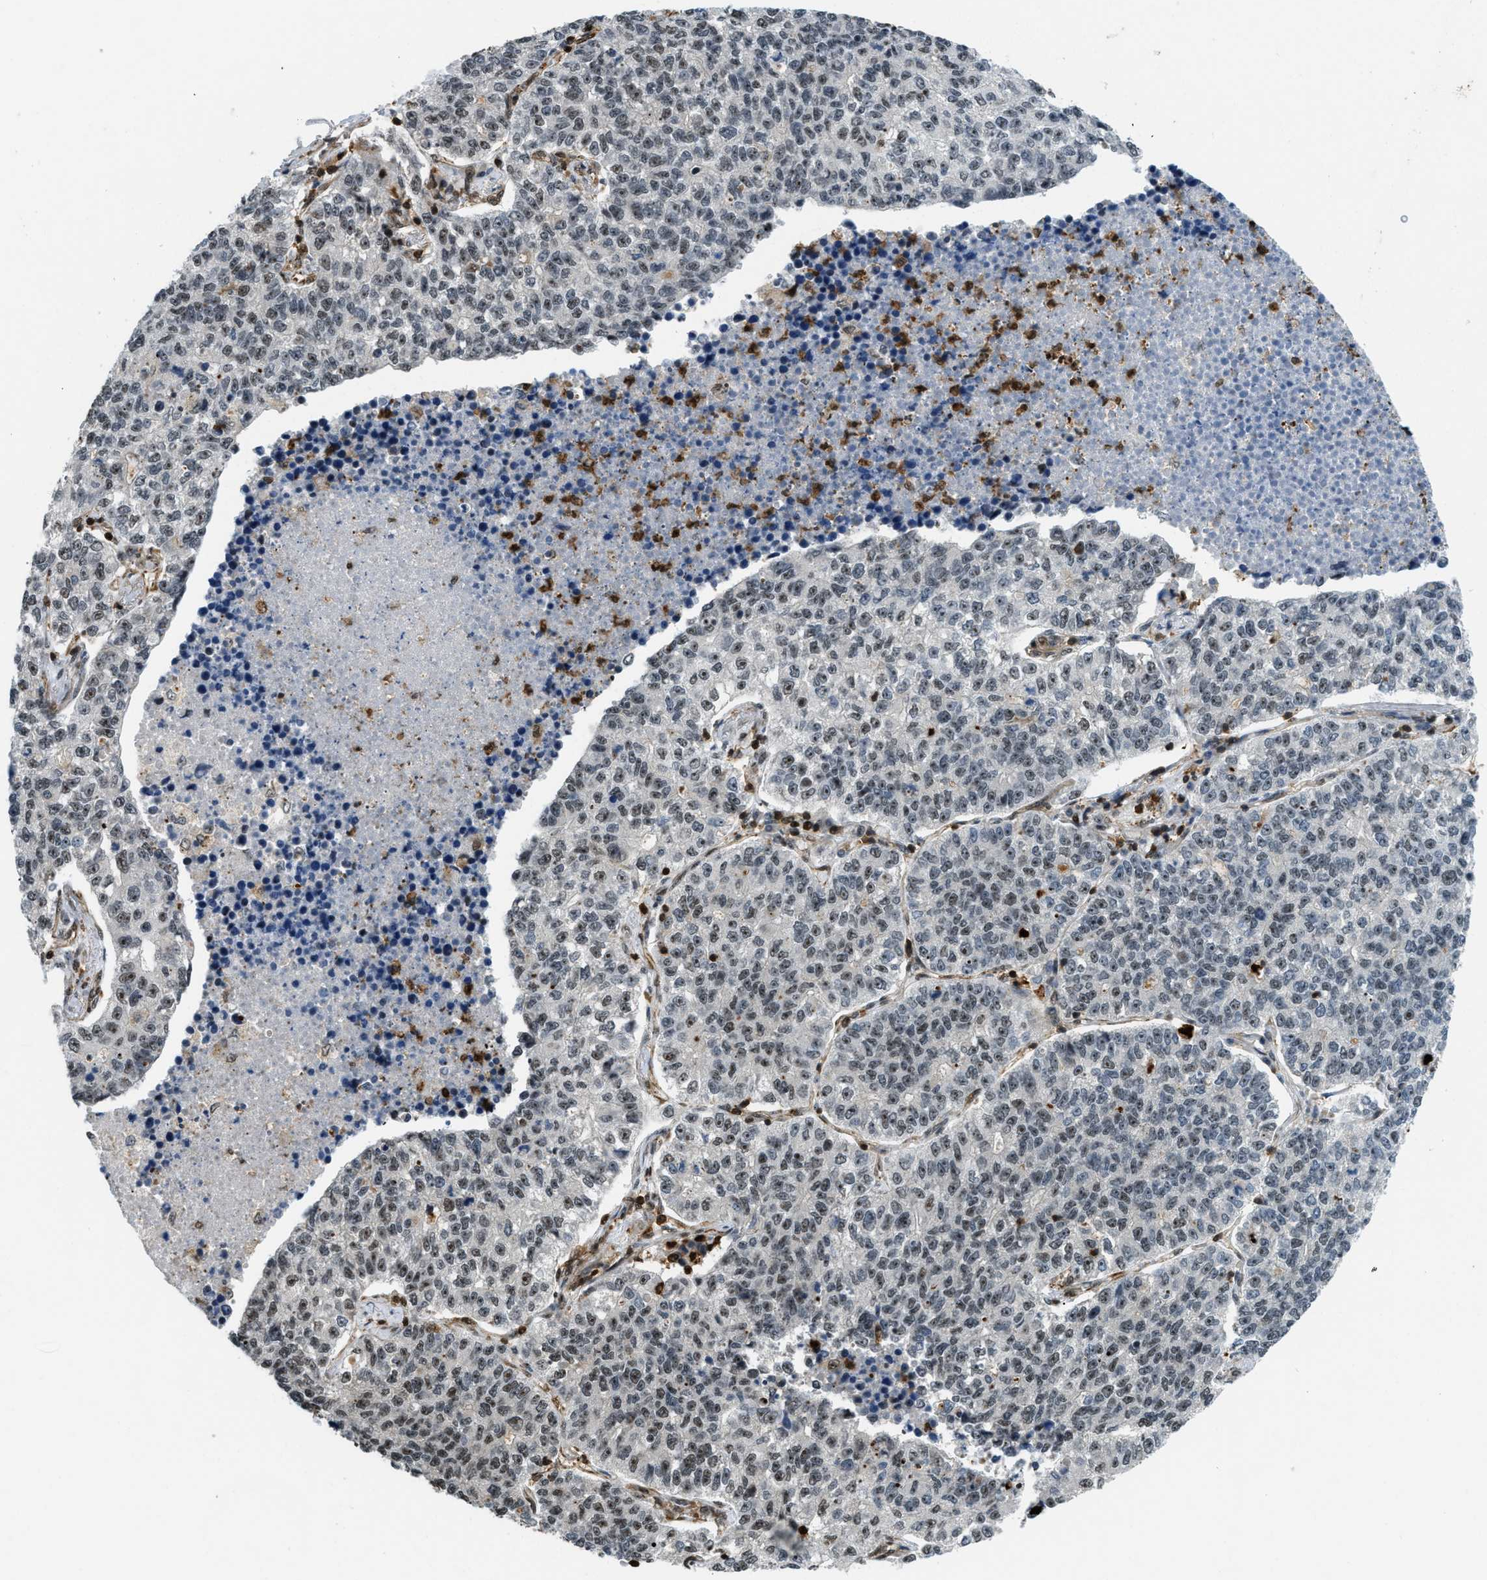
{"staining": {"intensity": "moderate", "quantity": ">75%", "location": "nuclear"}, "tissue": "lung cancer", "cell_type": "Tumor cells", "image_type": "cancer", "snomed": [{"axis": "morphology", "description": "Adenocarcinoma, NOS"}, {"axis": "topography", "description": "Lung"}], "caption": "Human lung adenocarcinoma stained with a brown dye displays moderate nuclear positive expression in approximately >75% of tumor cells.", "gene": "E2F1", "patient": {"sex": "male", "age": 49}}